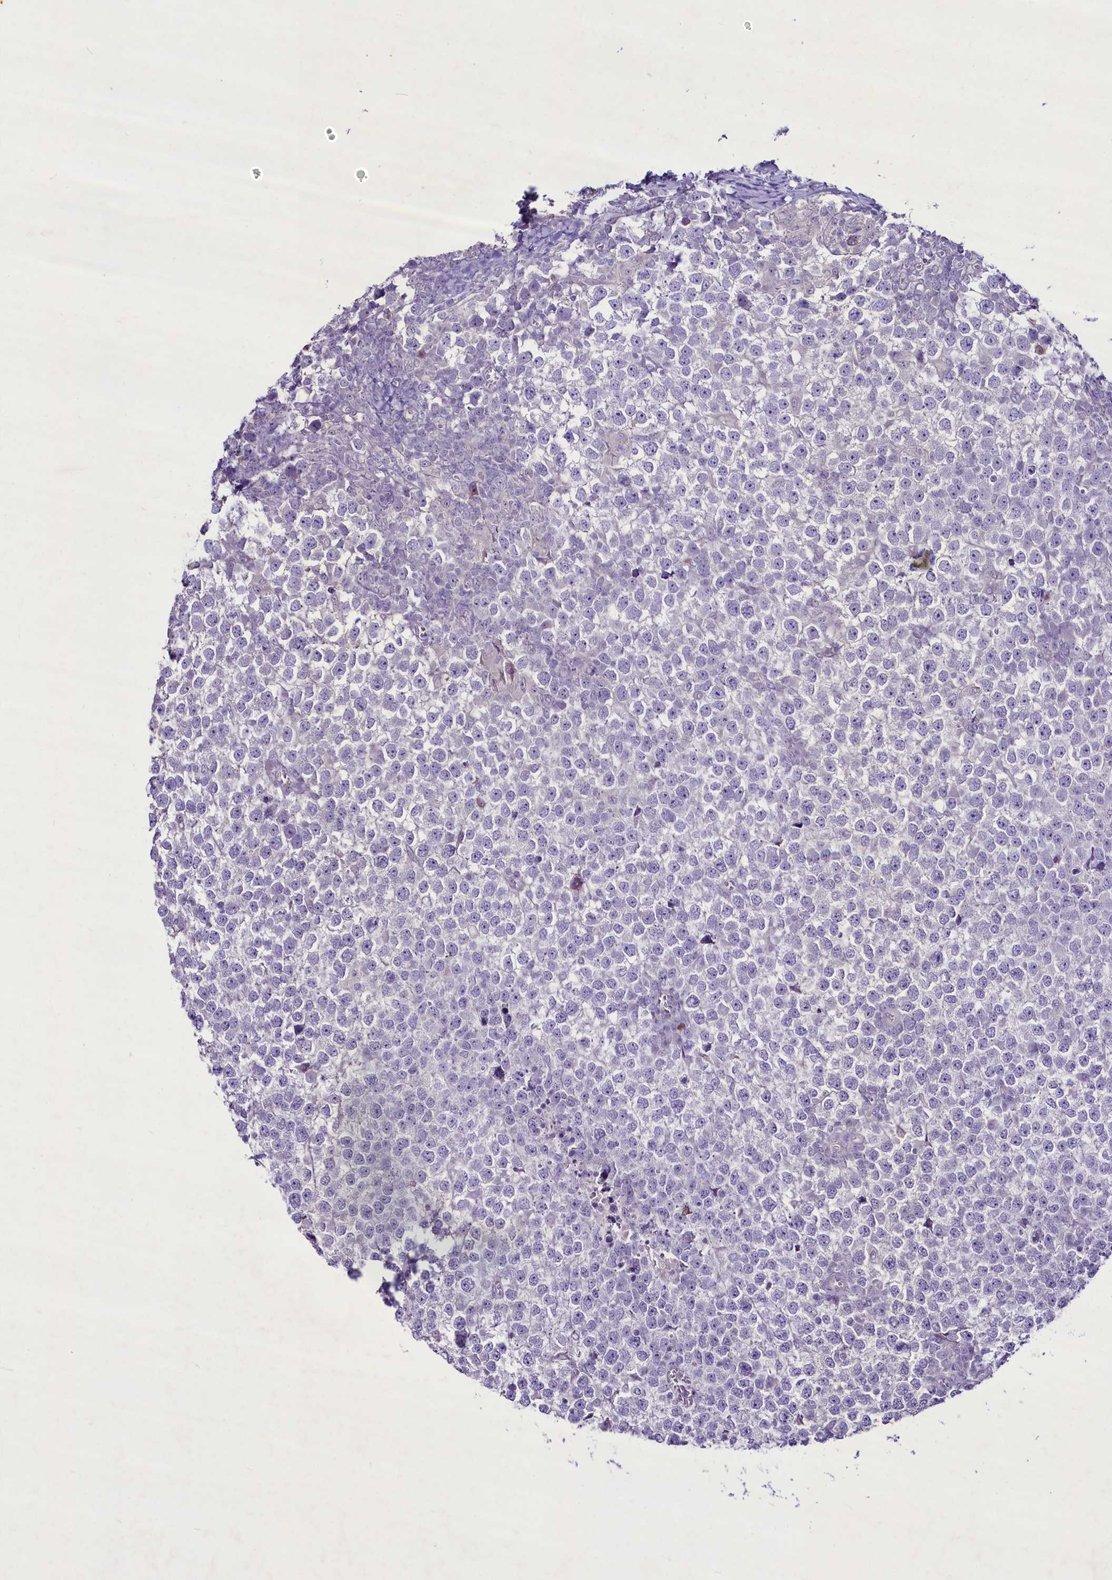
{"staining": {"intensity": "negative", "quantity": "none", "location": "none"}, "tissue": "testis cancer", "cell_type": "Tumor cells", "image_type": "cancer", "snomed": [{"axis": "morphology", "description": "Seminoma, NOS"}, {"axis": "topography", "description": "Testis"}], "caption": "The micrograph exhibits no staining of tumor cells in seminoma (testis).", "gene": "FAM209B", "patient": {"sex": "male", "age": 65}}